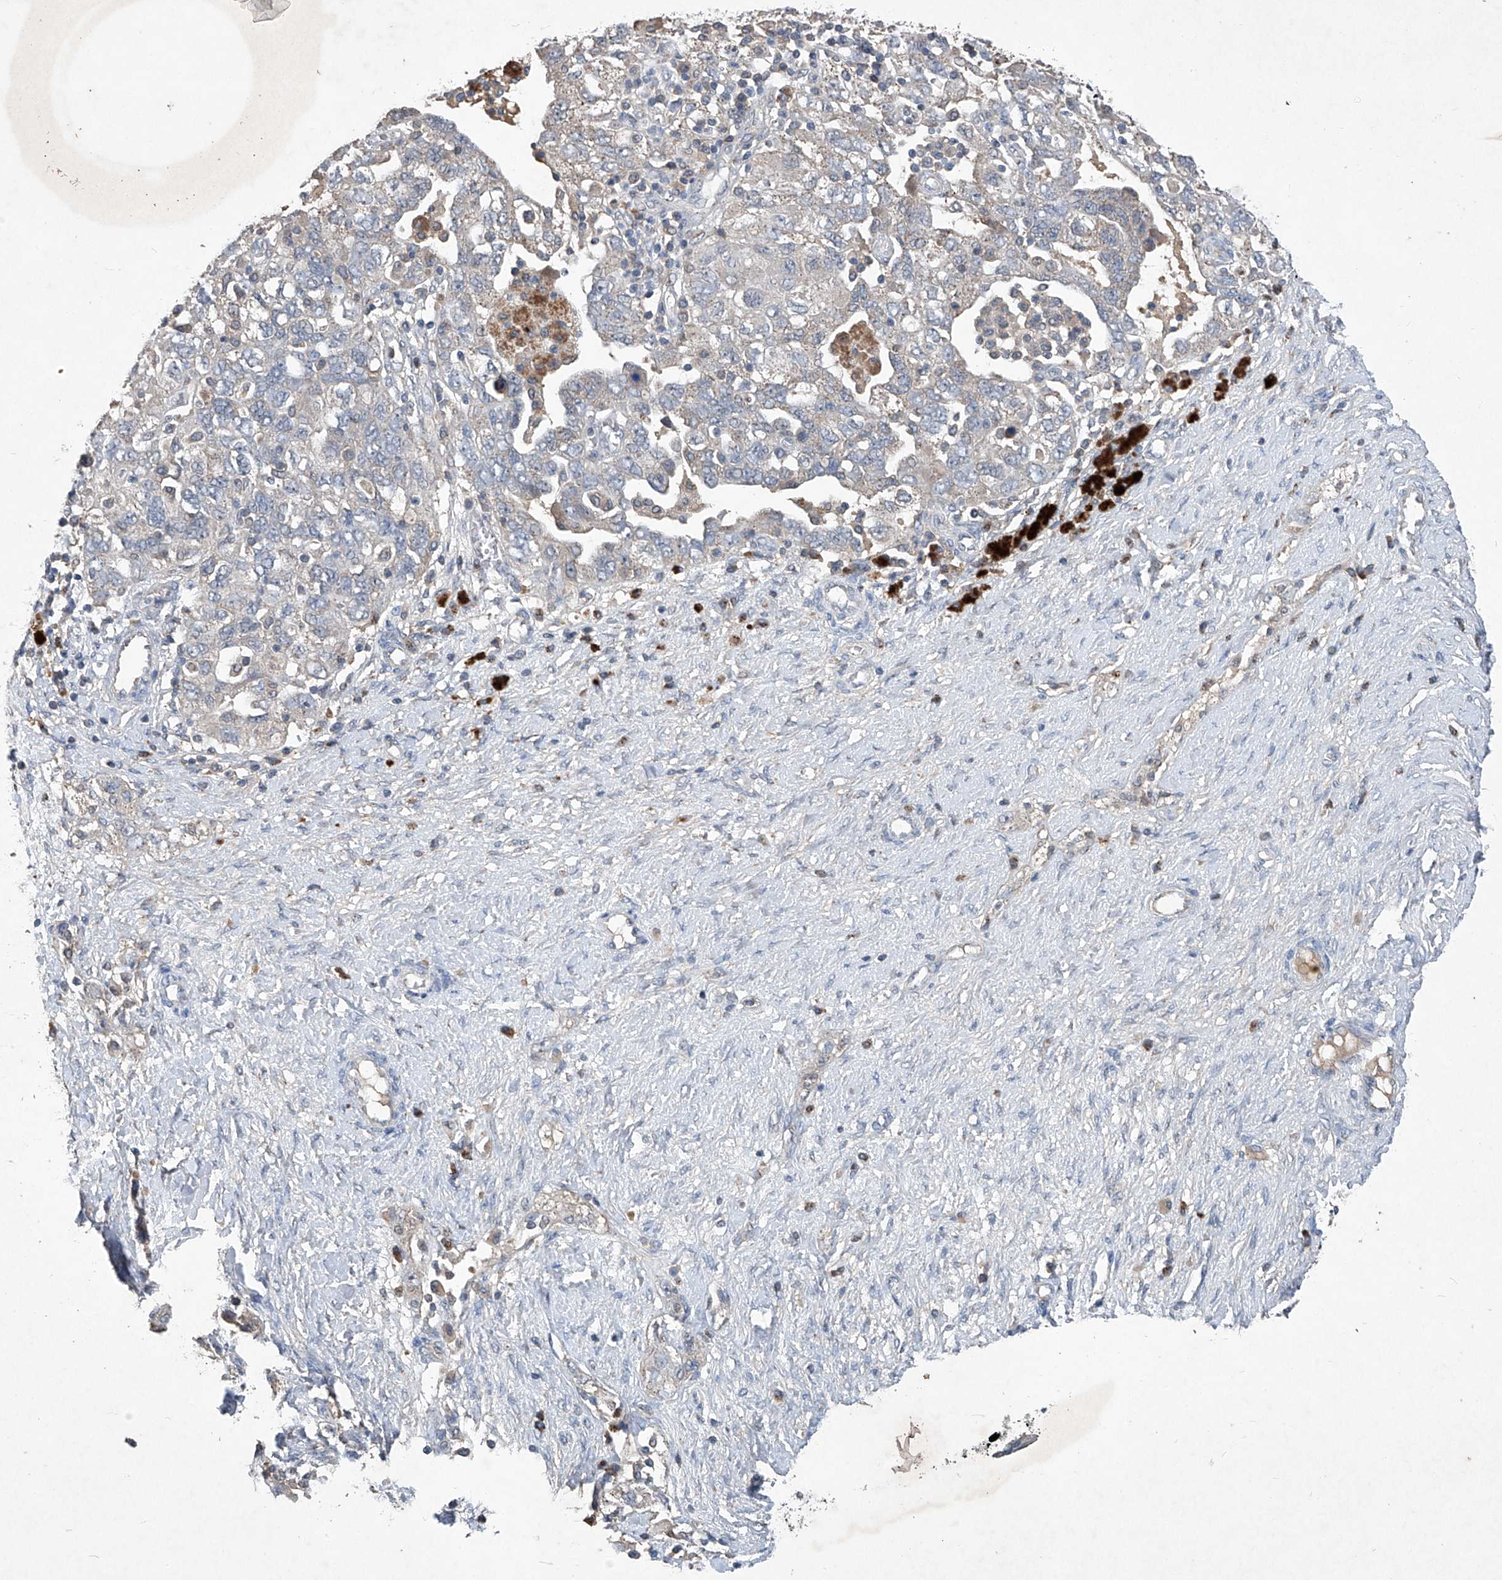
{"staining": {"intensity": "negative", "quantity": "none", "location": "none"}, "tissue": "ovarian cancer", "cell_type": "Tumor cells", "image_type": "cancer", "snomed": [{"axis": "morphology", "description": "Carcinoma, NOS"}, {"axis": "morphology", "description": "Cystadenocarcinoma, serous, NOS"}, {"axis": "topography", "description": "Ovary"}], "caption": "Carcinoma (ovarian) stained for a protein using immunohistochemistry displays no staining tumor cells.", "gene": "PCSK5", "patient": {"sex": "female", "age": 69}}